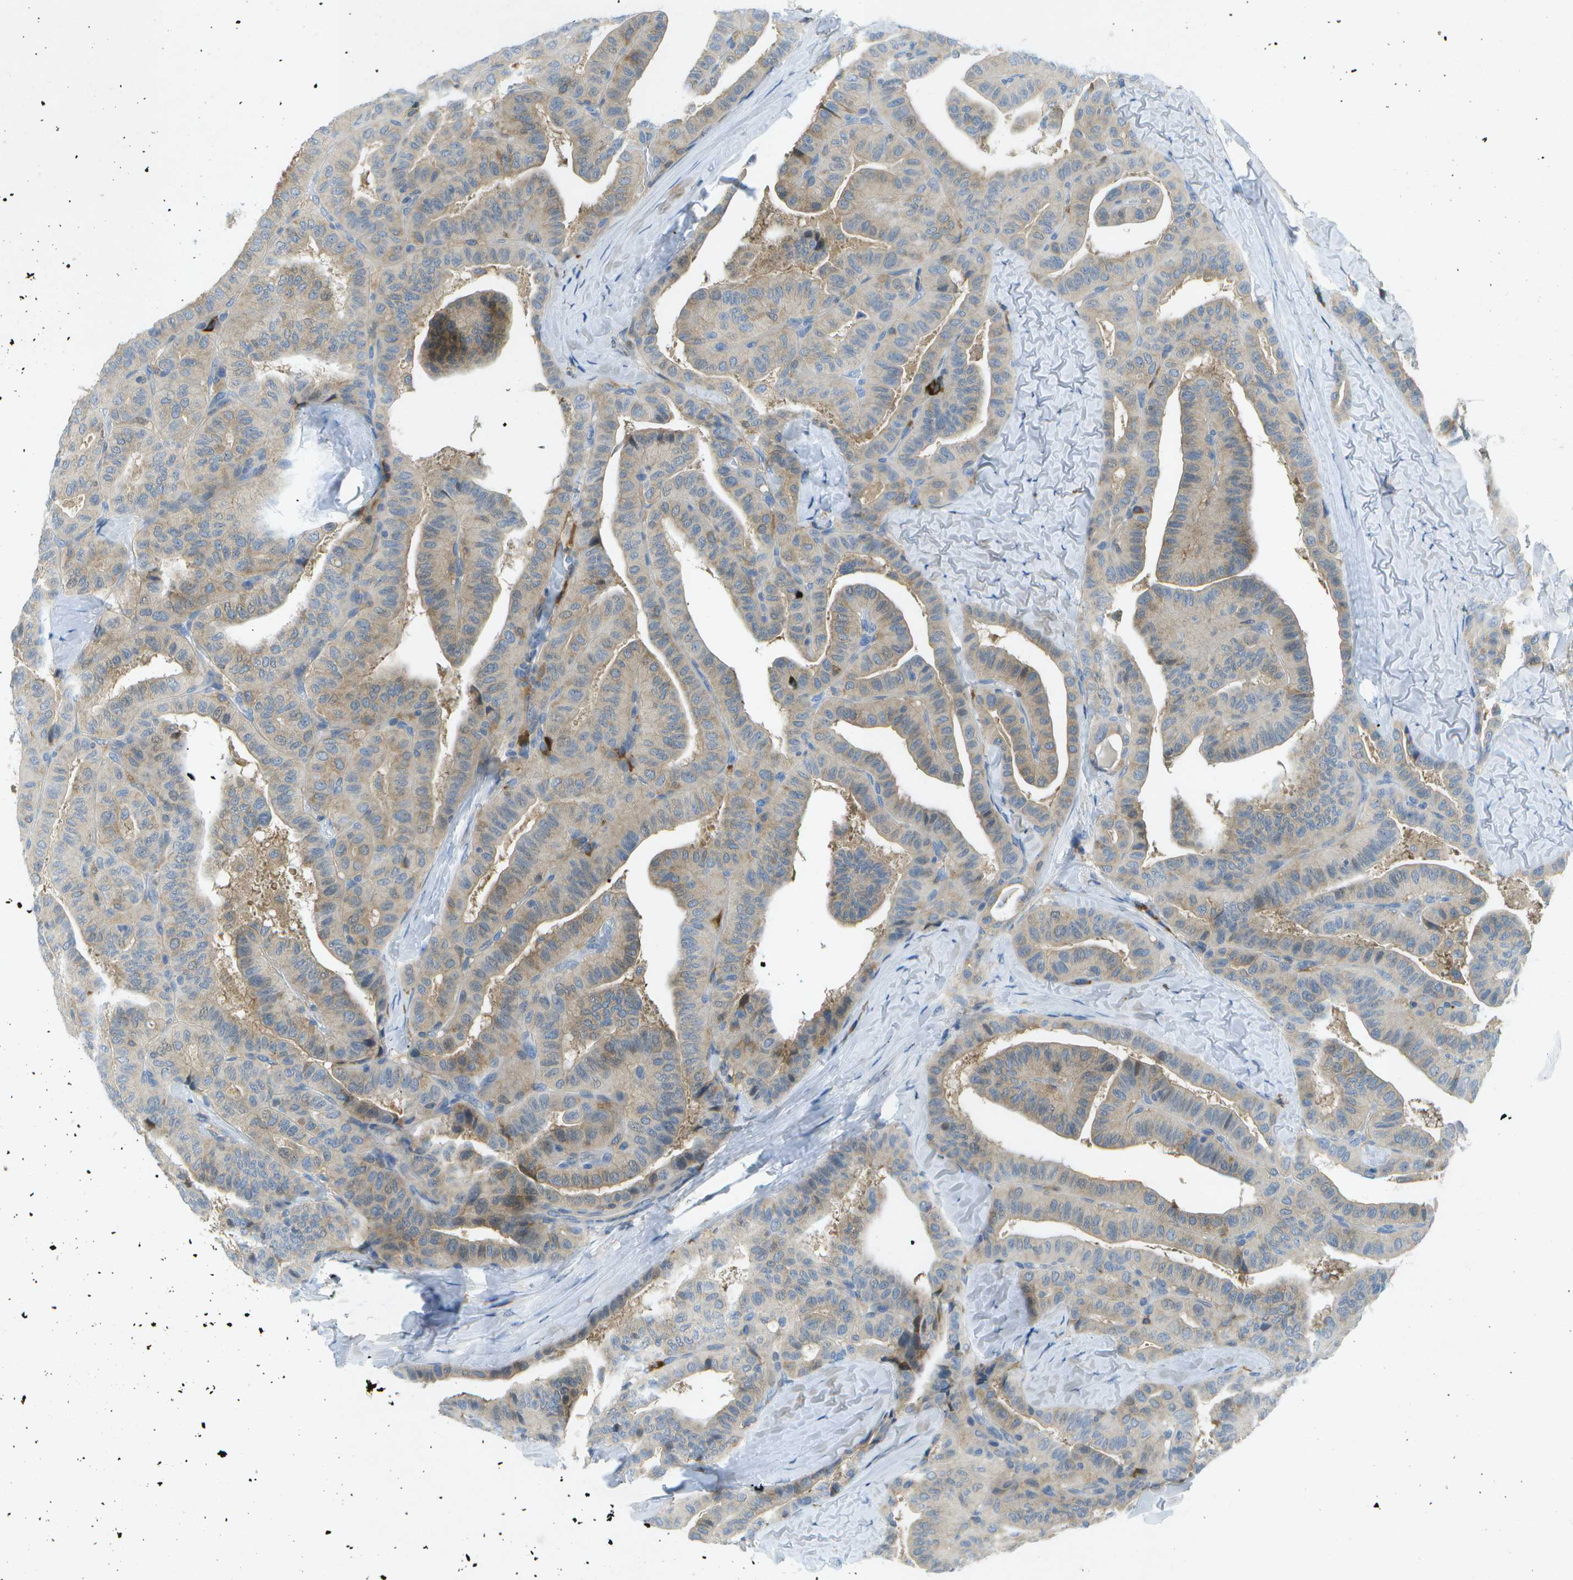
{"staining": {"intensity": "weak", "quantity": "25%-75%", "location": "cytoplasmic/membranous"}, "tissue": "thyroid cancer", "cell_type": "Tumor cells", "image_type": "cancer", "snomed": [{"axis": "morphology", "description": "Papillary adenocarcinoma, NOS"}, {"axis": "topography", "description": "Thyroid gland"}], "caption": "IHC of human thyroid cancer (papillary adenocarcinoma) reveals low levels of weak cytoplasmic/membranous staining in approximately 25%-75% of tumor cells.", "gene": "WNK2", "patient": {"sex": "male", "age": 77}}